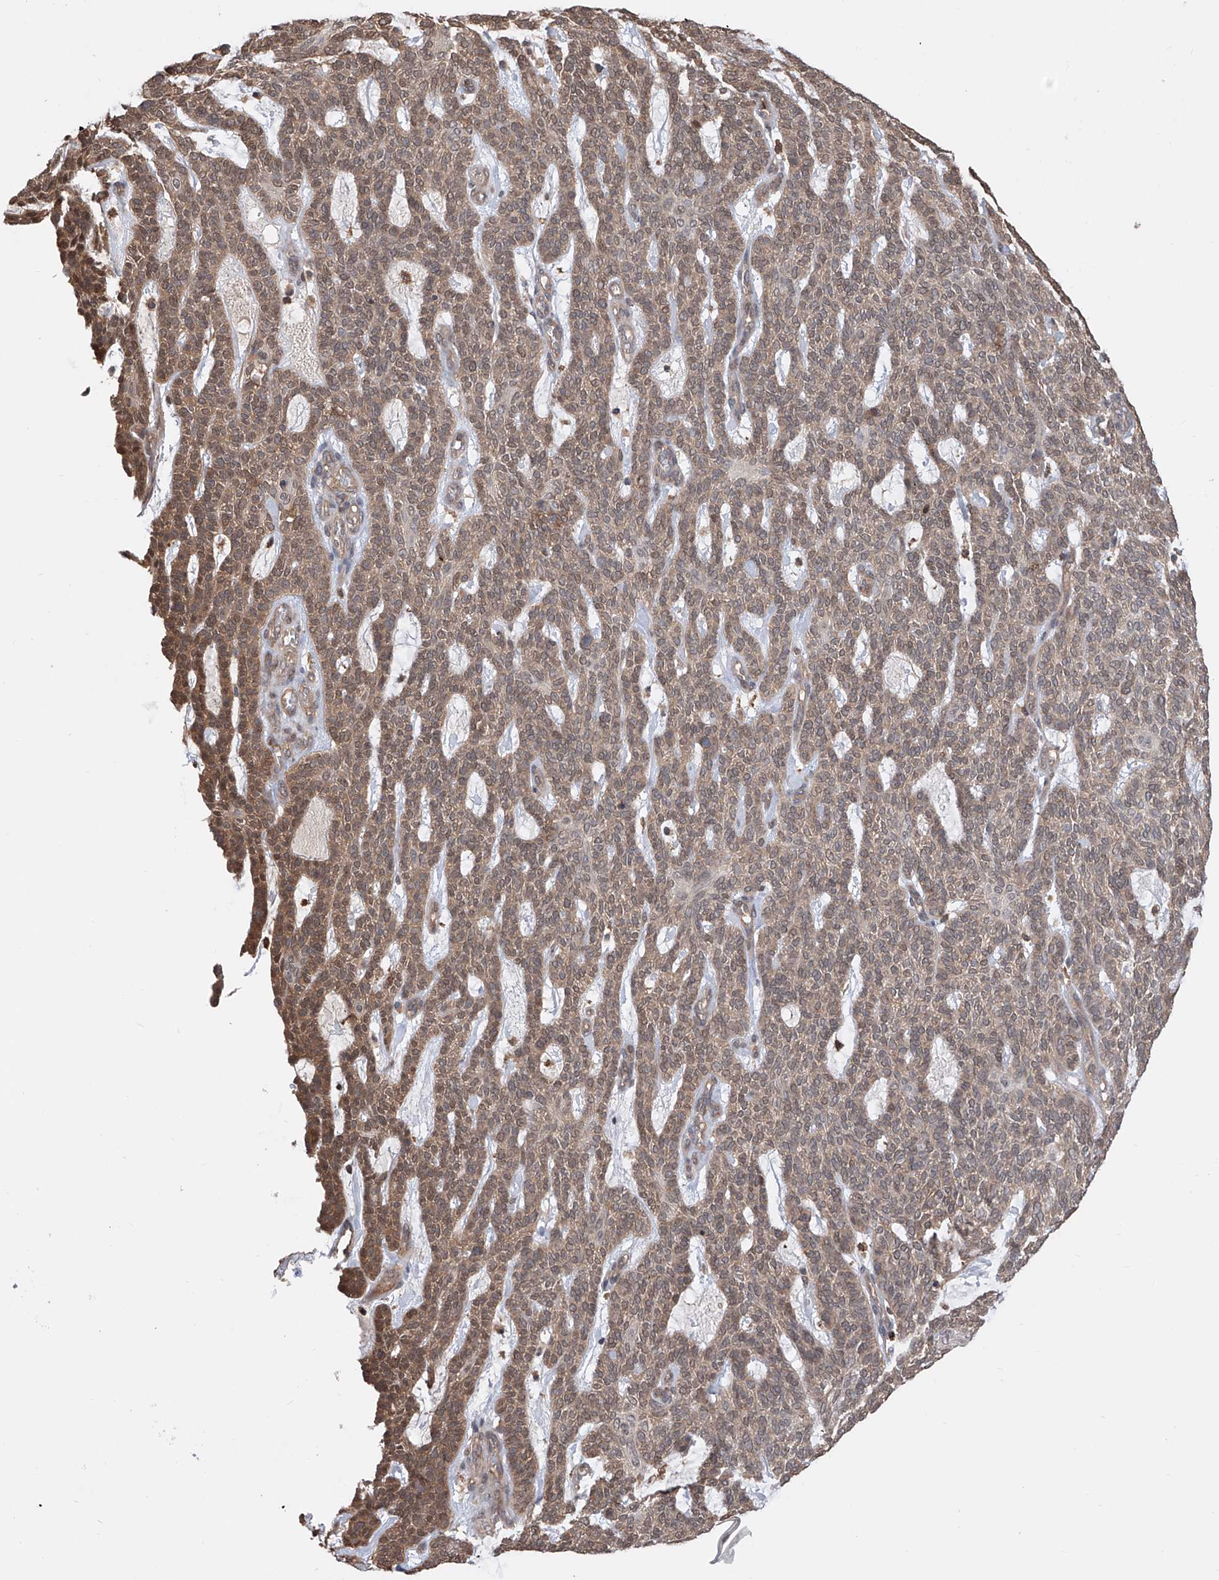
{"staining": {"intensity": "weak", "quantity": "25%-75%", "location": "cytoplasmic/membranous,nuclear"}, "tissue": "skin cancer", "cell_type": "Tumor cells", "image_type": "cancer", "snomed": [{"axis": "morphology", "description": "Squamous cell carcinoma, NOS"}, {"axis": "topography", "description": "Skin"}], "caption": "This histopathology image demonstrates IHC staining of human skin cancer (squamous cell carcinoma), with low weak cytoplasmic/membranous and nuclear staining in about 25%-75% of tumor cells.", "gene": "HOXC8", "patient": {"sex": "female", "age": 90}}